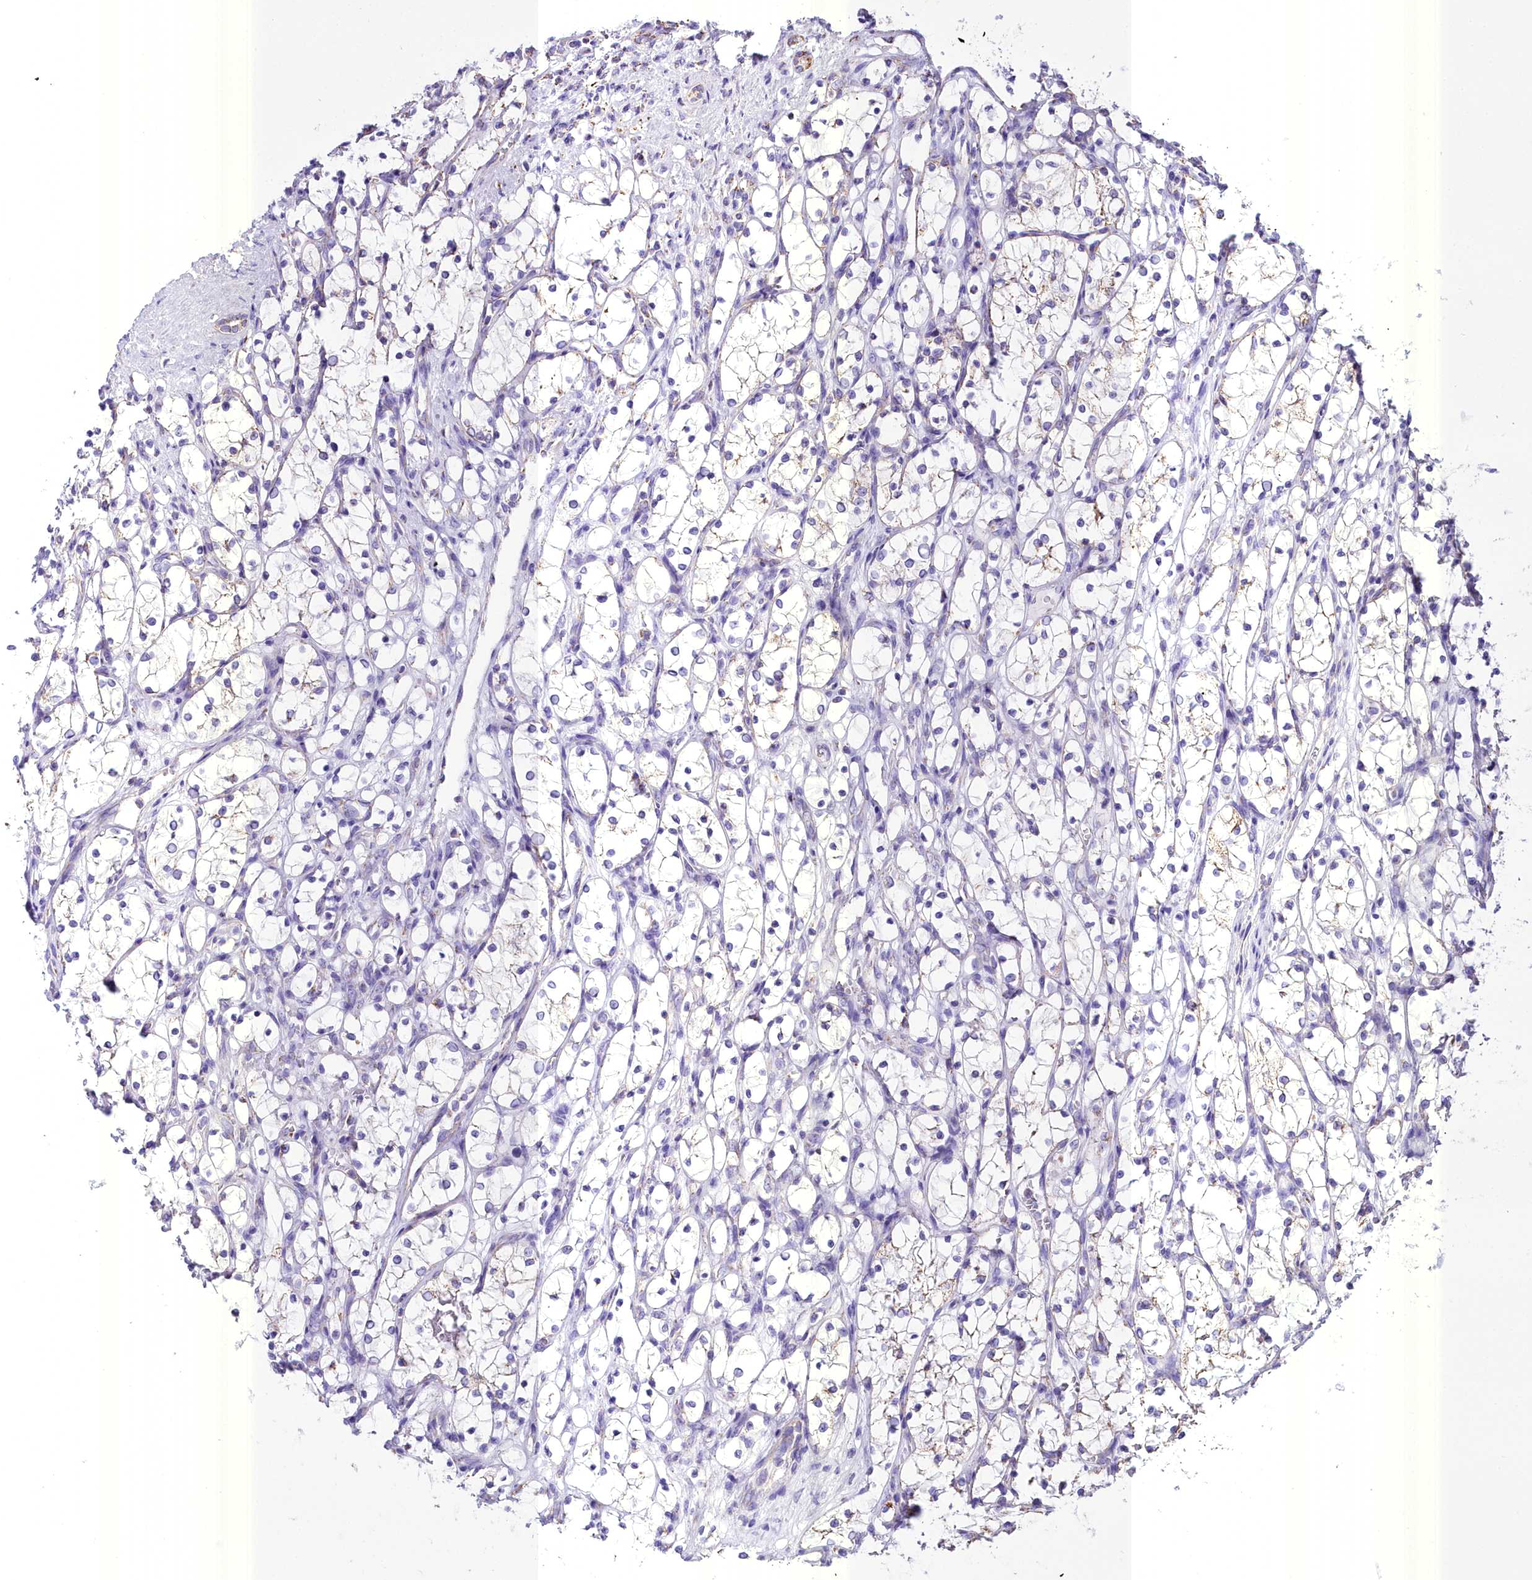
{"staining": {"intensity": "weak", "quantity": "25%-75%", "location": "cytoplasmic/membranous"}, "tissue": "renal cancer", "cell_type": "Tumor cells", "image_type": "cancer", "snomed": [{"axis": "morphology", "description": "Adenocarcinoma, NOS"}, {"axis": "topography", "description": "Kidney"}], "caption": "There is low levels of weak cytoplasmic/membranous expression in tumor cells of adenocarcinoma (renal), as demonstrated by immunohistochemical staining (brown color).", "gene": "WDFY3", "patient": {"sex": "female", "age": 69}}